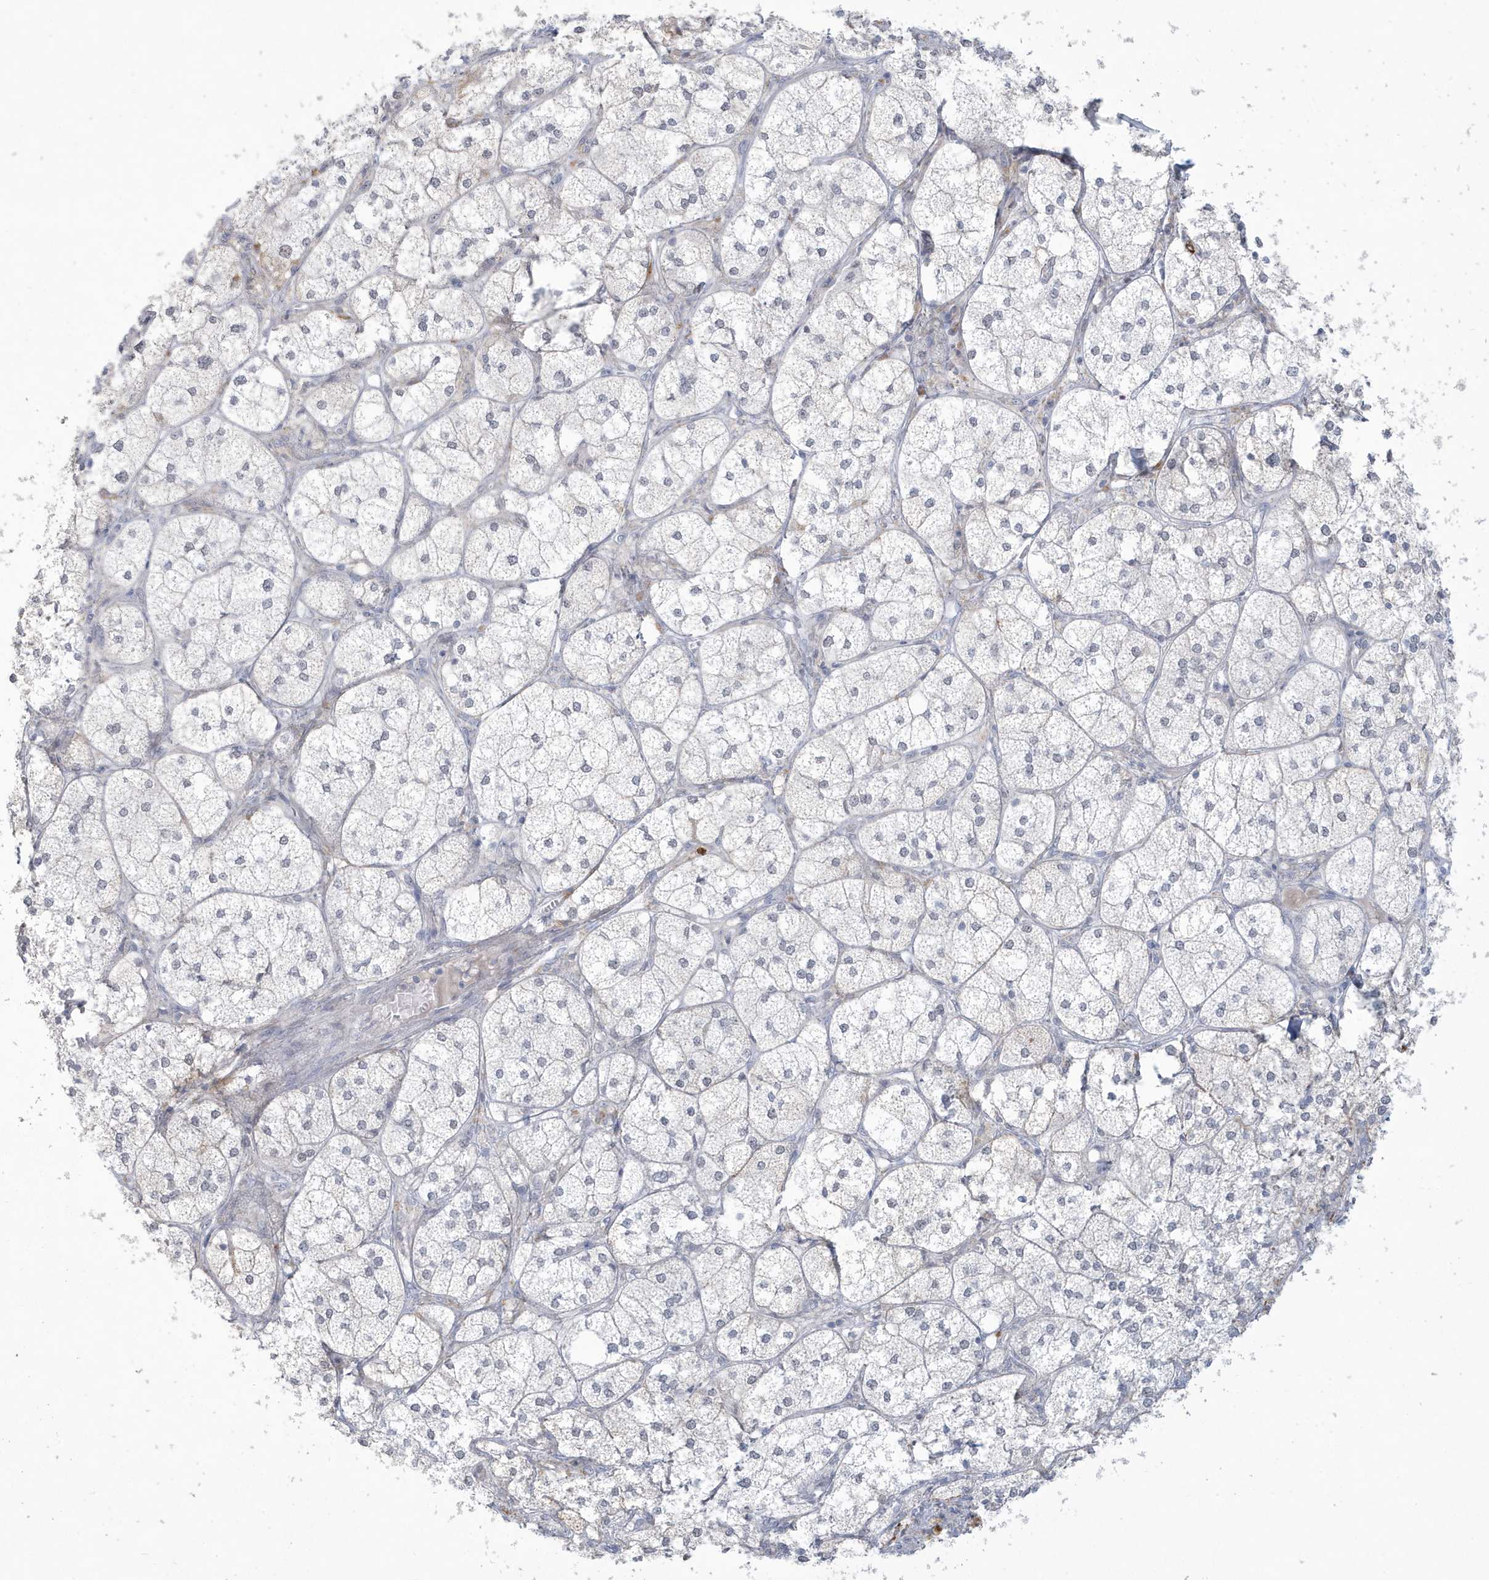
{"staining": {"intensity": "weak", "quantity": "<25%", "location": "cytoplasmic/membranous"}, "tissue": "adrenal gland", "cell_type": "Glandular cells", "image_type": "normal", "snomed": [{"axis": "morphology", "description": "Normal tissue, NOS"}, {"axis": "topography", "description": "Adrenal gland"}], "caption": "This is an immunohistochemistry (IHC) image of unremarkable adrenal gland. There is no positivity in glandular cells.", "gene": "HERC6", "patient": {"sex": "female", "age": 61}}